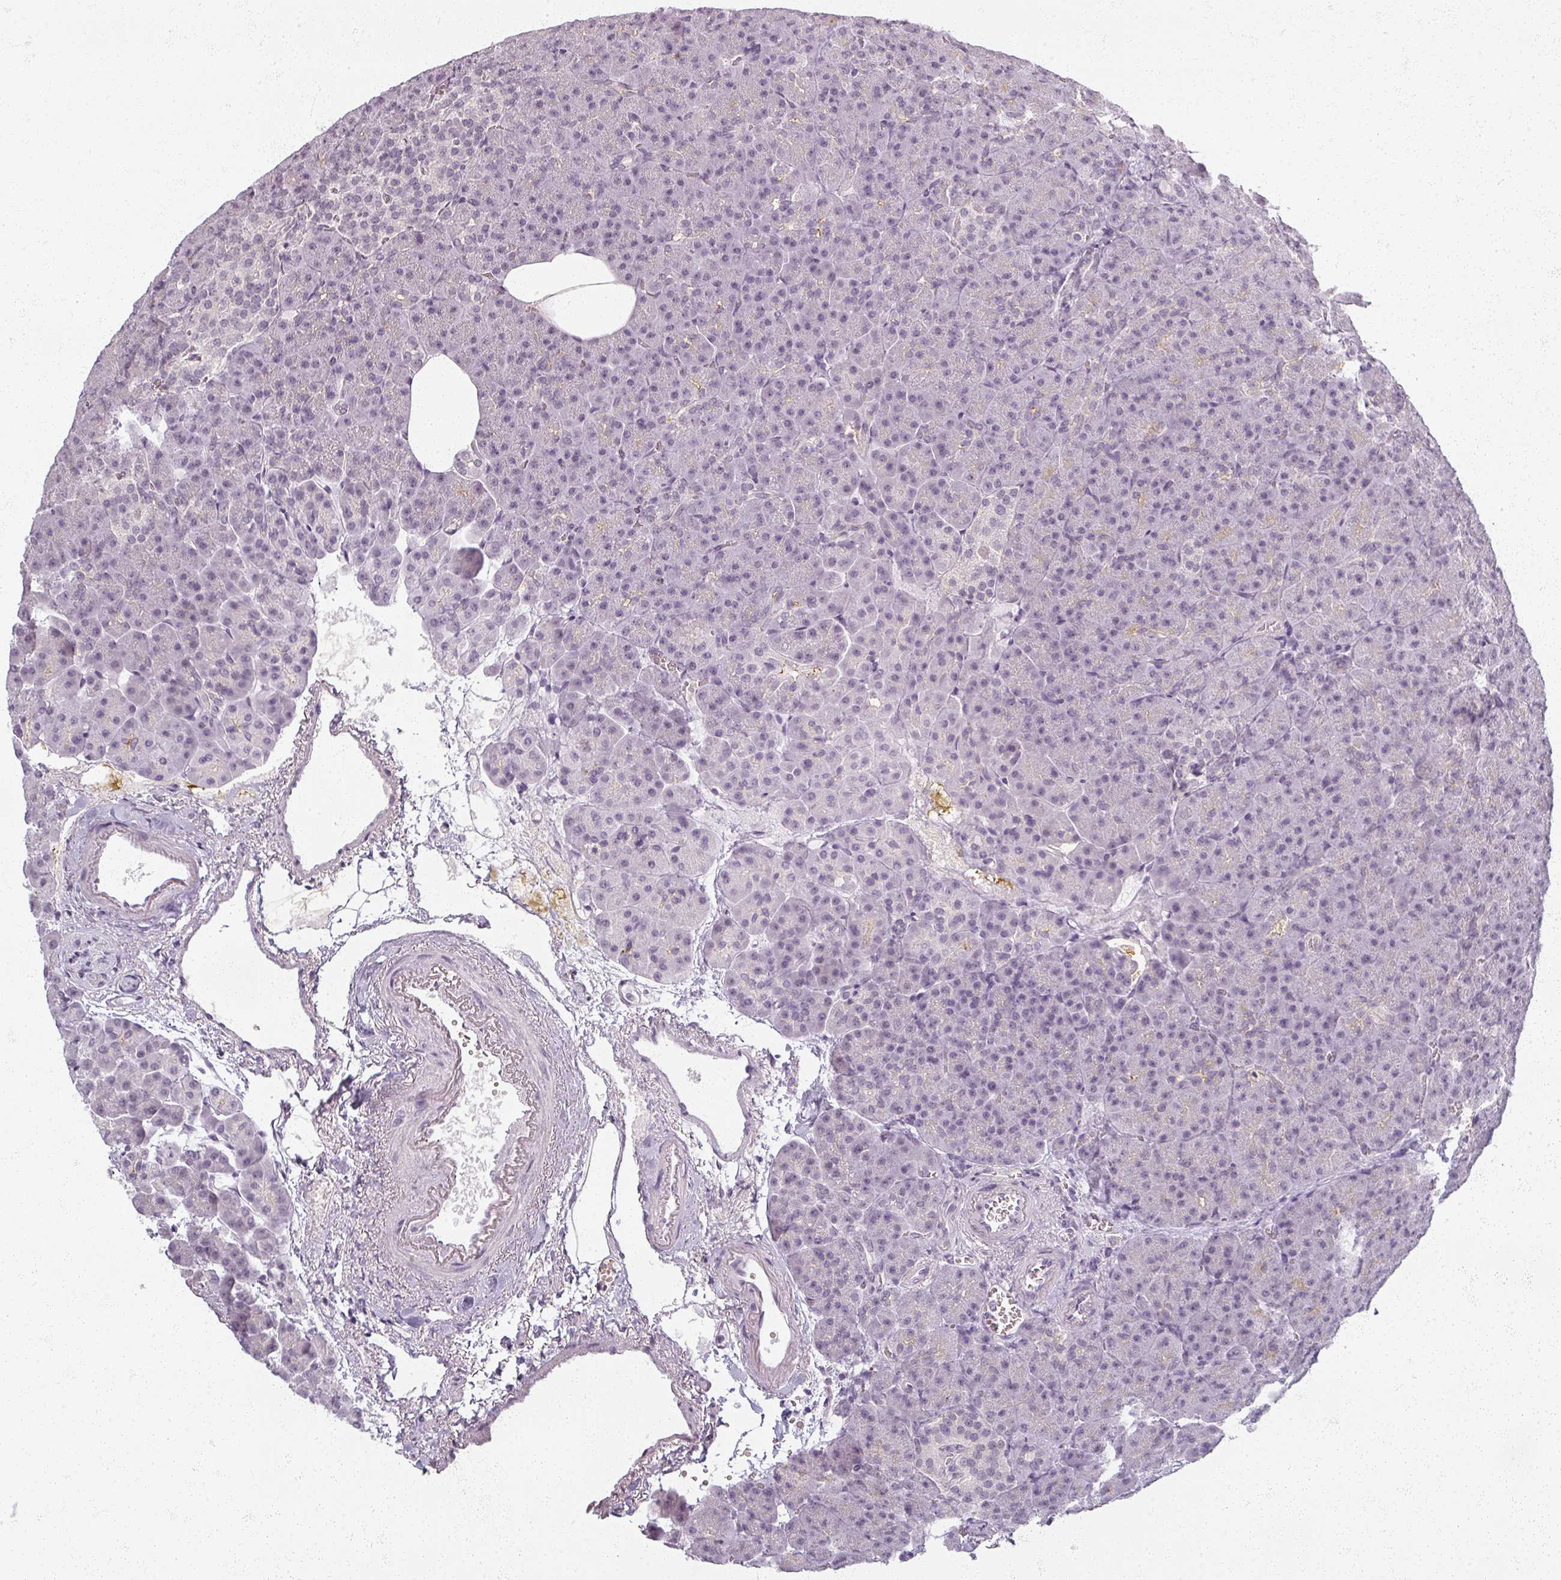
{"staining": {"intensity": "negative", "quantity": "none", "location": "none"}, "tissue": "pancreas", "cell_type": "Exocrine glandular cells", "image_type": "normal", "snomed": [{"axis": "morphology", "description": "Normal tissue, NOS"}, {"axis": "topography", "description": "Pancreas"}], "caption": "Immunohistochemistry (IHC) of benign pancreas shows no positivity in exocrine glandular cells. (DAB immunohistochemistry visualized using brightfield microscopy, high magnification).", "gene": "RFPL2", "patient": {"sex": "female", "age": 74}}